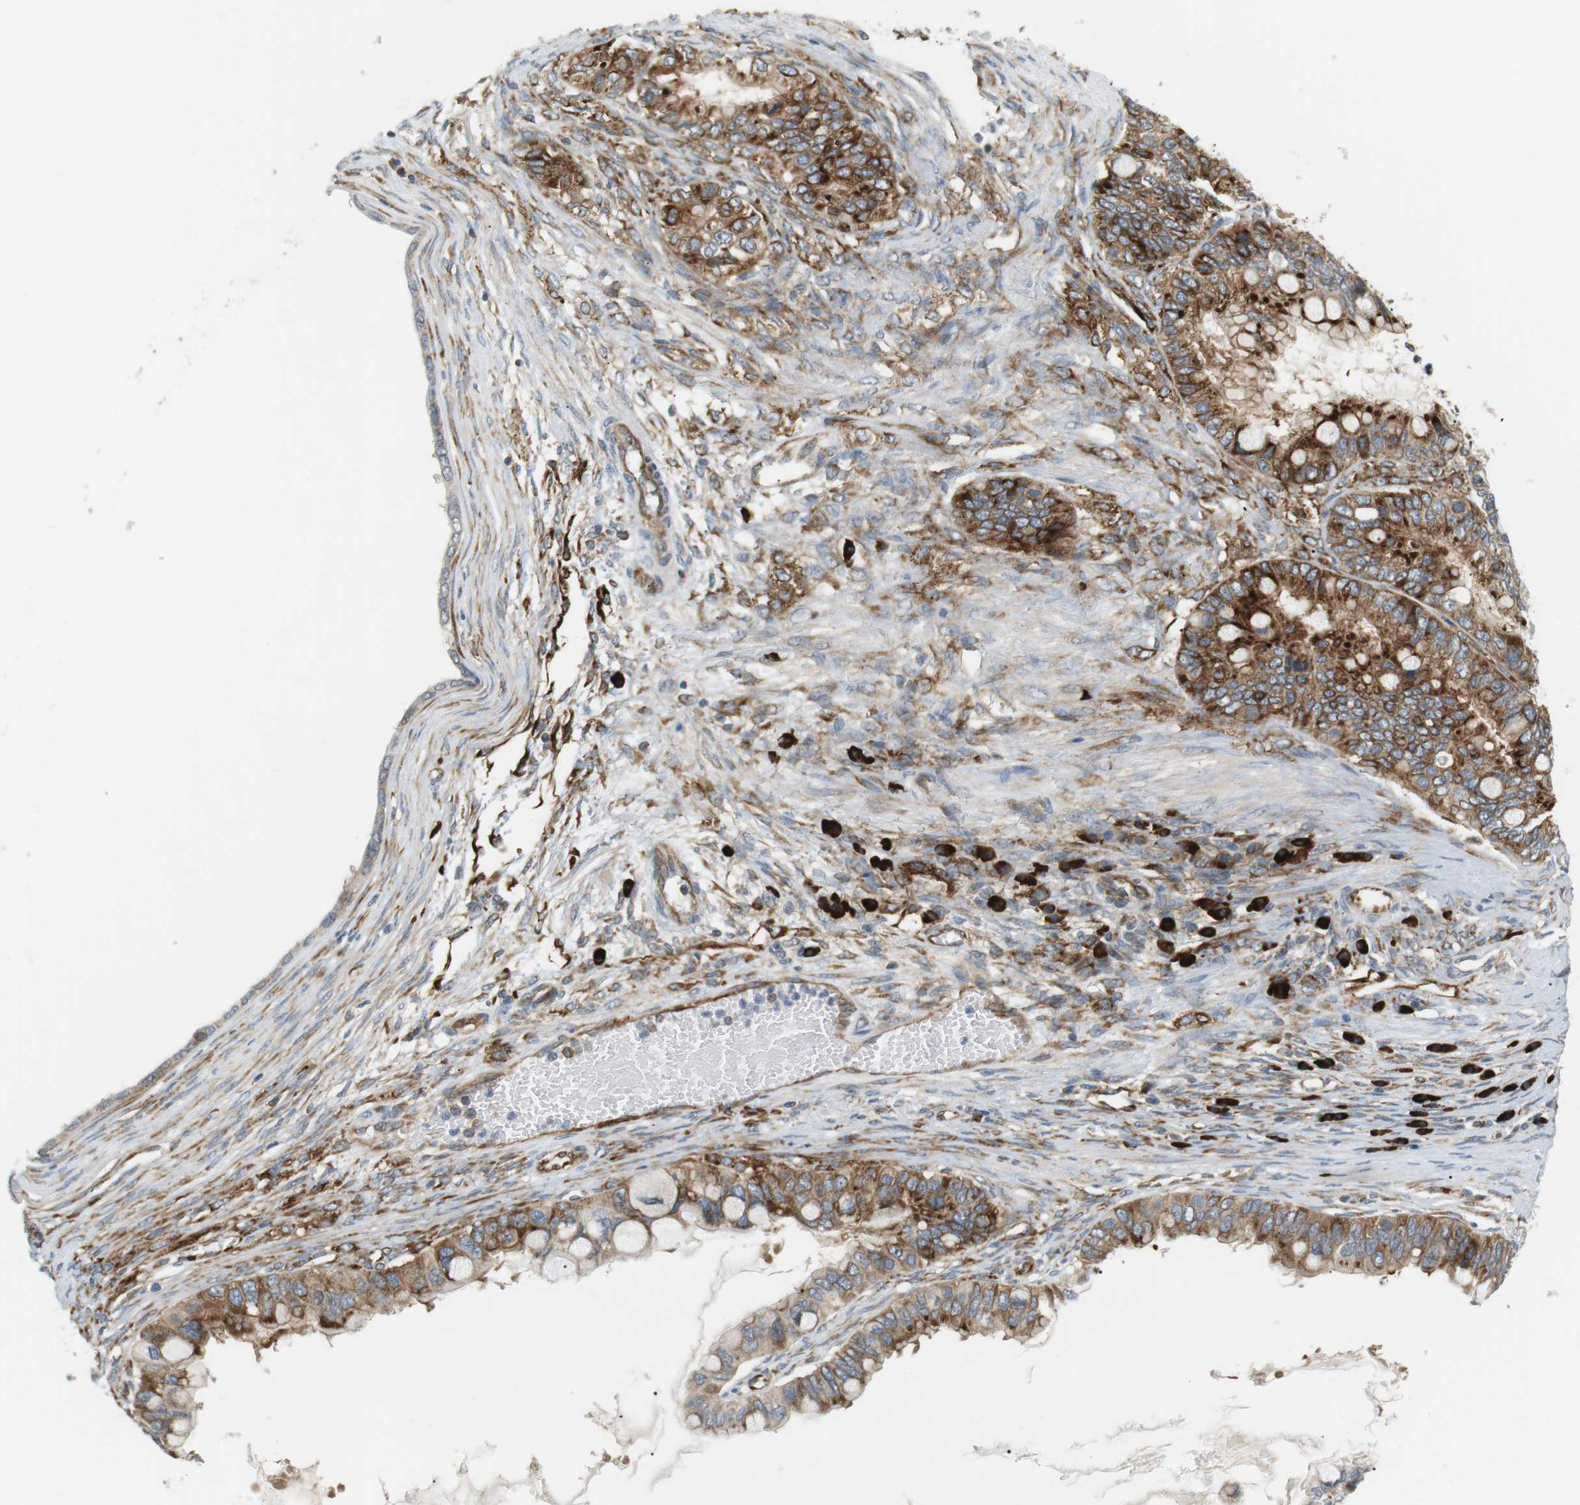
{"staining": {"intensity": "strong", "quantity": ">75%", "location": "cytoplasmic/membranous"}, "tissue": "ovarian cancer", "cell_type": "Tumor cells", "image_type": "cancer", "snomed": [{"axis": "morphology", "description": "Cystadenocarcinoma, mucinous, NOS"}, {"axis": "topography", "description": "Ovary"}], "caption": "This photomicrograph reveals immunohistochemistry staining of human mucinous cystadenocarcinoma (ovarian), with high strong cytoplasmic/membranous expression in about >75% of tumor cells.", "gene": "TMEM200A", "patient": {"sex": "female", "age": 80}}